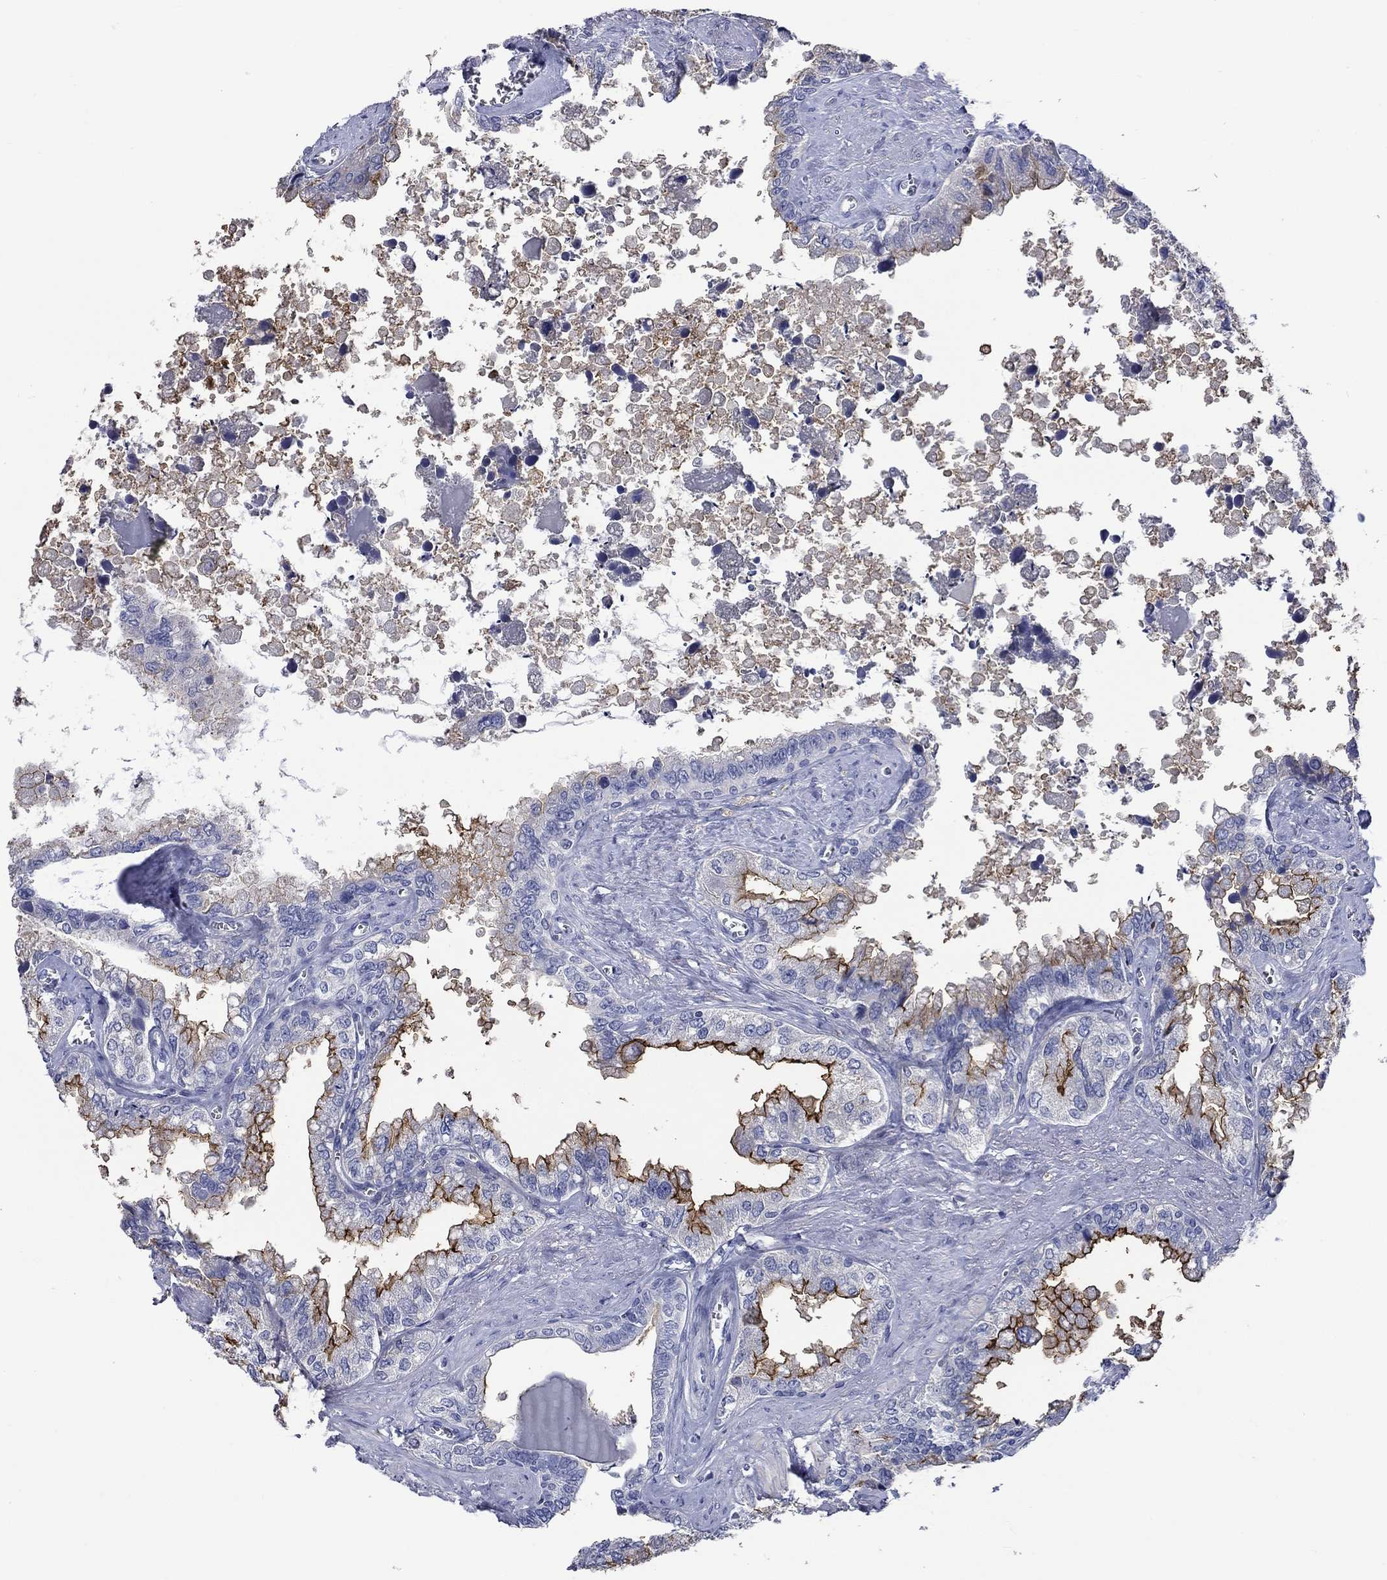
{"staining": {"intensity": "strong", "quantity": "25%-75%", "location": "cytoplasmic/membranous"}, "tissue": "seminal vesicle", "cell_type": "Glandular cells", "image_type": "normal", "snomed": [{"axis": "morphology", "description": "Normal tissue, NOS"}, {"axis": "topography", "description": "Seminal veicle"}], "caption": "Seminal vesicle stained with DAB immunohistochemistry reveals high levels of strong cytoplasmic/membranous staining in approximately 25%-75% of glandular cells. The staining was performed using DAB (3,3'-diaminobenzidine) to visualize the protein expression in brown, while the nuclei were stained in blue with hematoxylin (Magnification: 20x).", "gene": "CNDP1", "patient": {"sex": "male", "age": 67}}